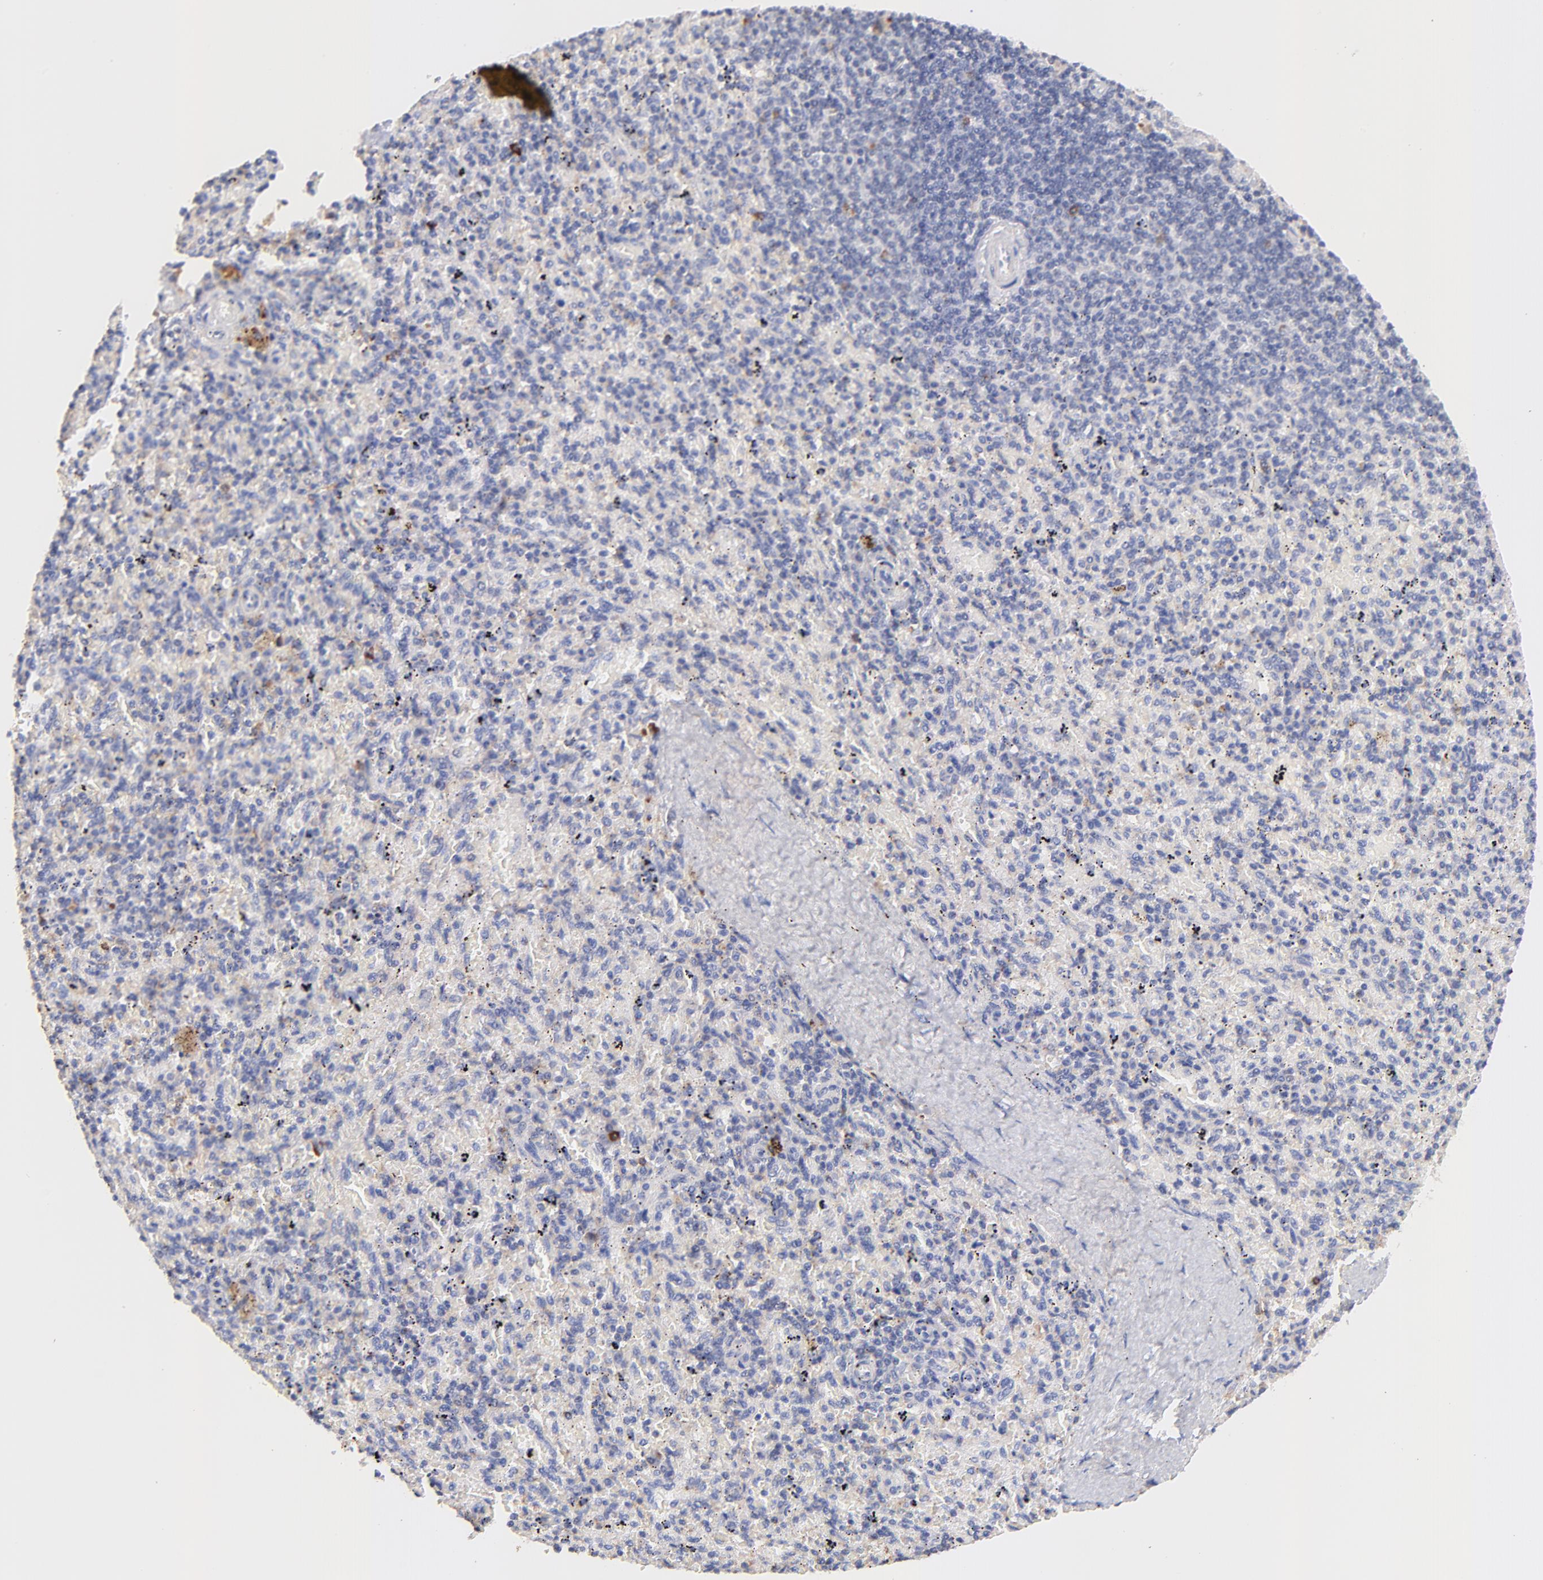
{"staining": {"intensity": "weak", "quantity": "<25%", "location": "cytoplasmic/membranous"}, "tissue": "spleen", "cell_type": "Cells in red pulp", "image_type": "normal", "snomed": [{"axis": "morphology", "description": "Normal tissue, NOS"}, {"axis": "topography", "description": "Spleen"}], "caption": "This is an immunohistochemistry histopathology image of benign spleen. There is no positivity in cells in red pulp.", "gene": "IGLV7", "patient": {"sex": "female", "age": 43}}